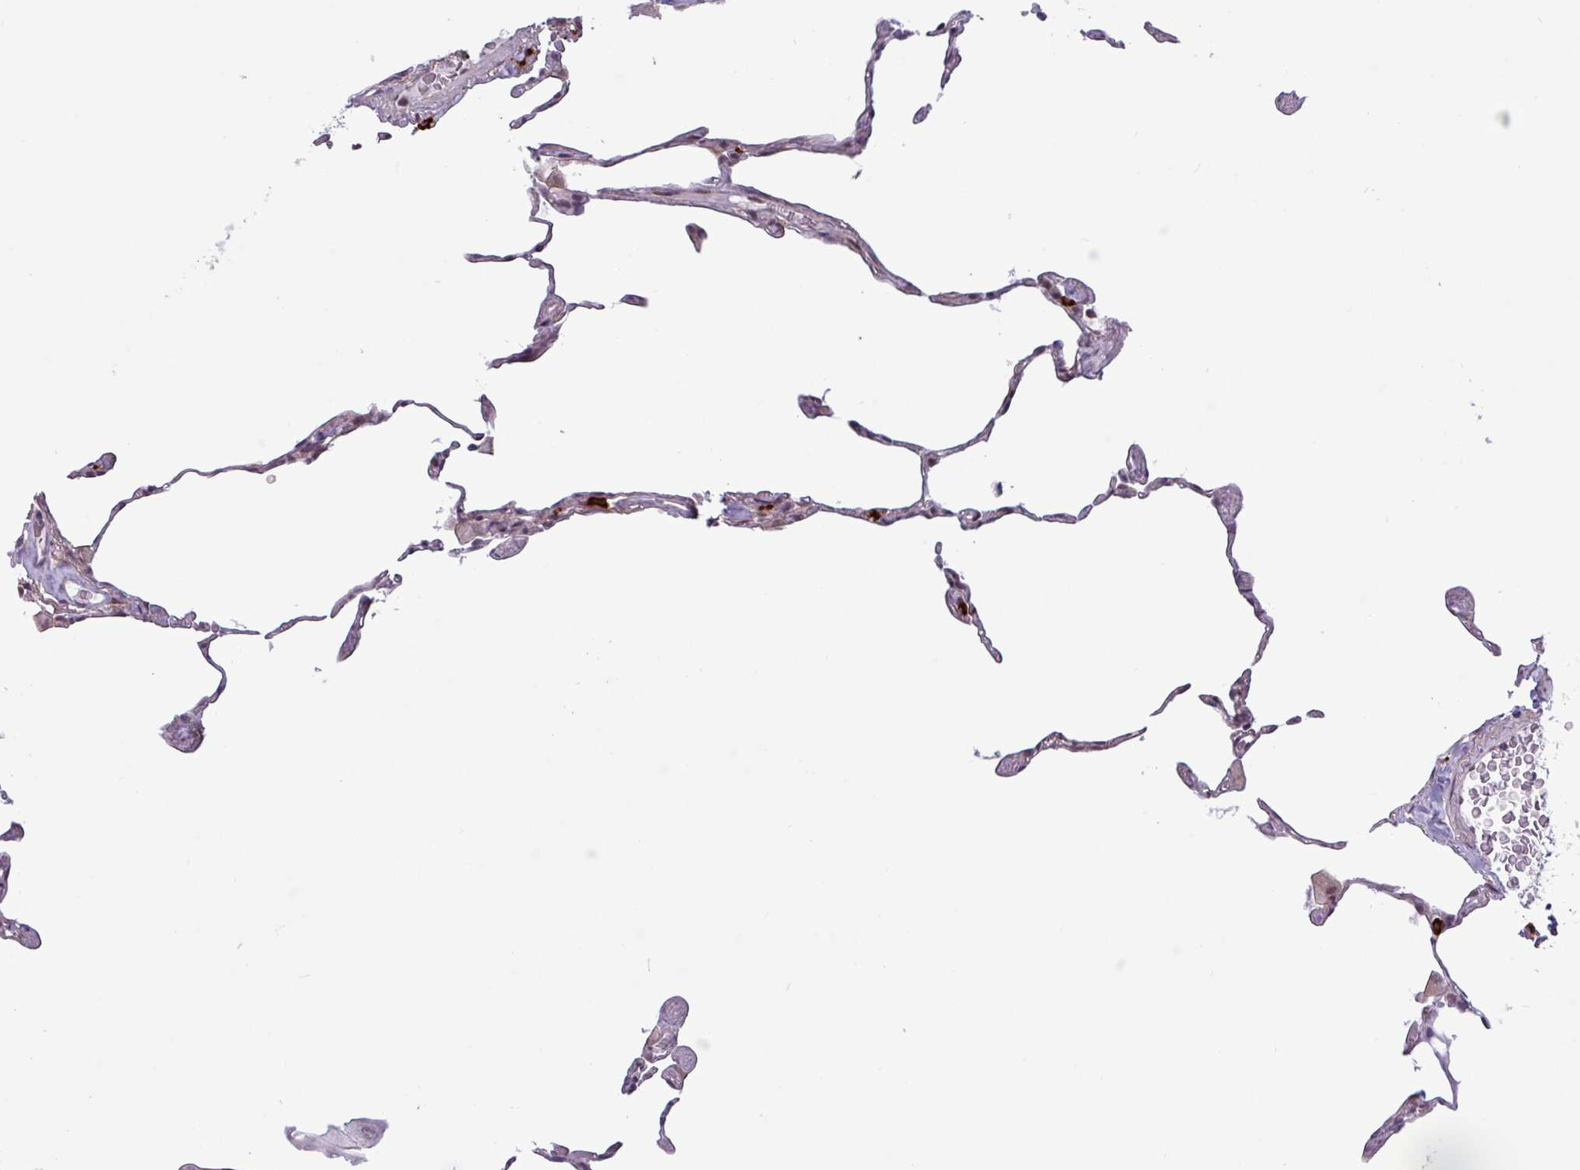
{"staining": {"intensity": "strong", "quantity": "<25%", "location": "nuclear"}, "tissue": "lung", "cell_type": "Alveolar cells", "image_type": "normal", "snomed": [{"axis": "morphology", "description": "Normal tissue, NOS"}, {"axis": "topography", "description": "Lung"}], "caption": "Immunohistochemical staining of benign lung demonstrates strong nuclear protein positivity in approximately <25% of alveolar cells.", "gene": "NOTCH2", "patient": {"sex": "female", "age": 57}}